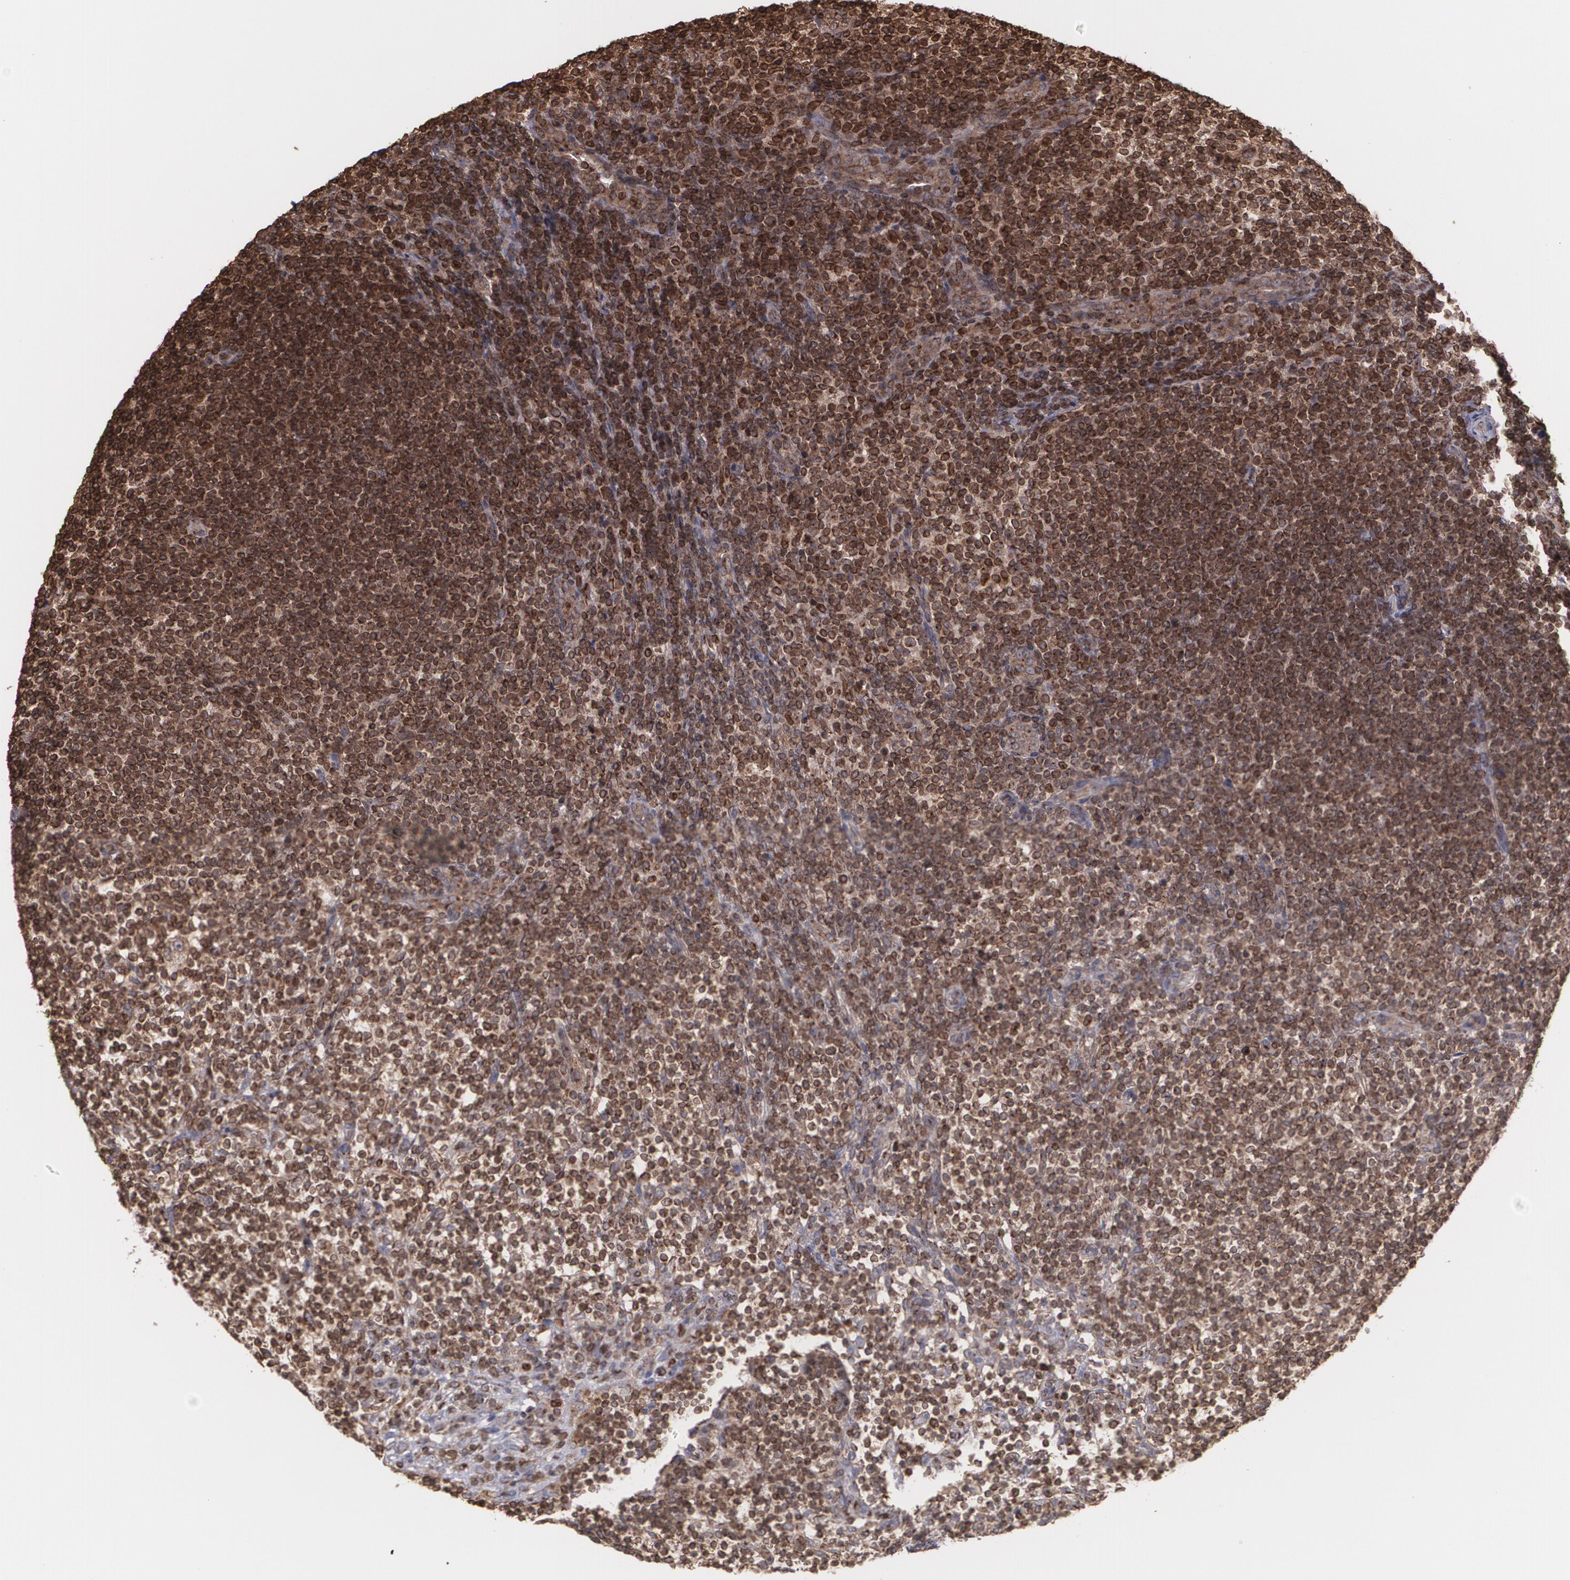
{"staining": {"intensity": "strong", "quantity": ">75%", "location": "cytoplasmic/membranous"}, "tissue": "lymphoma", "cell_type": "Tumor cells", "image_type": "cancer", "snomed": [{"axis": "morphology", "description": "Malignant lymphoma, non-Hodgkin's type, Low grade"}, {"axis": "topography", "description": "Lymph node"}], "caption": "A high-resolution histopathology image shows immunohistochemistry staining of lymphoma, which reveals strong cytoplasmic/membranous staining in approximately >75% of tumor cells. Ihc stains the protein of interest in brown and the nuclei are stained blue.", "gene": "TRIP11", "patient": {"sex": "female", "age": 76}}